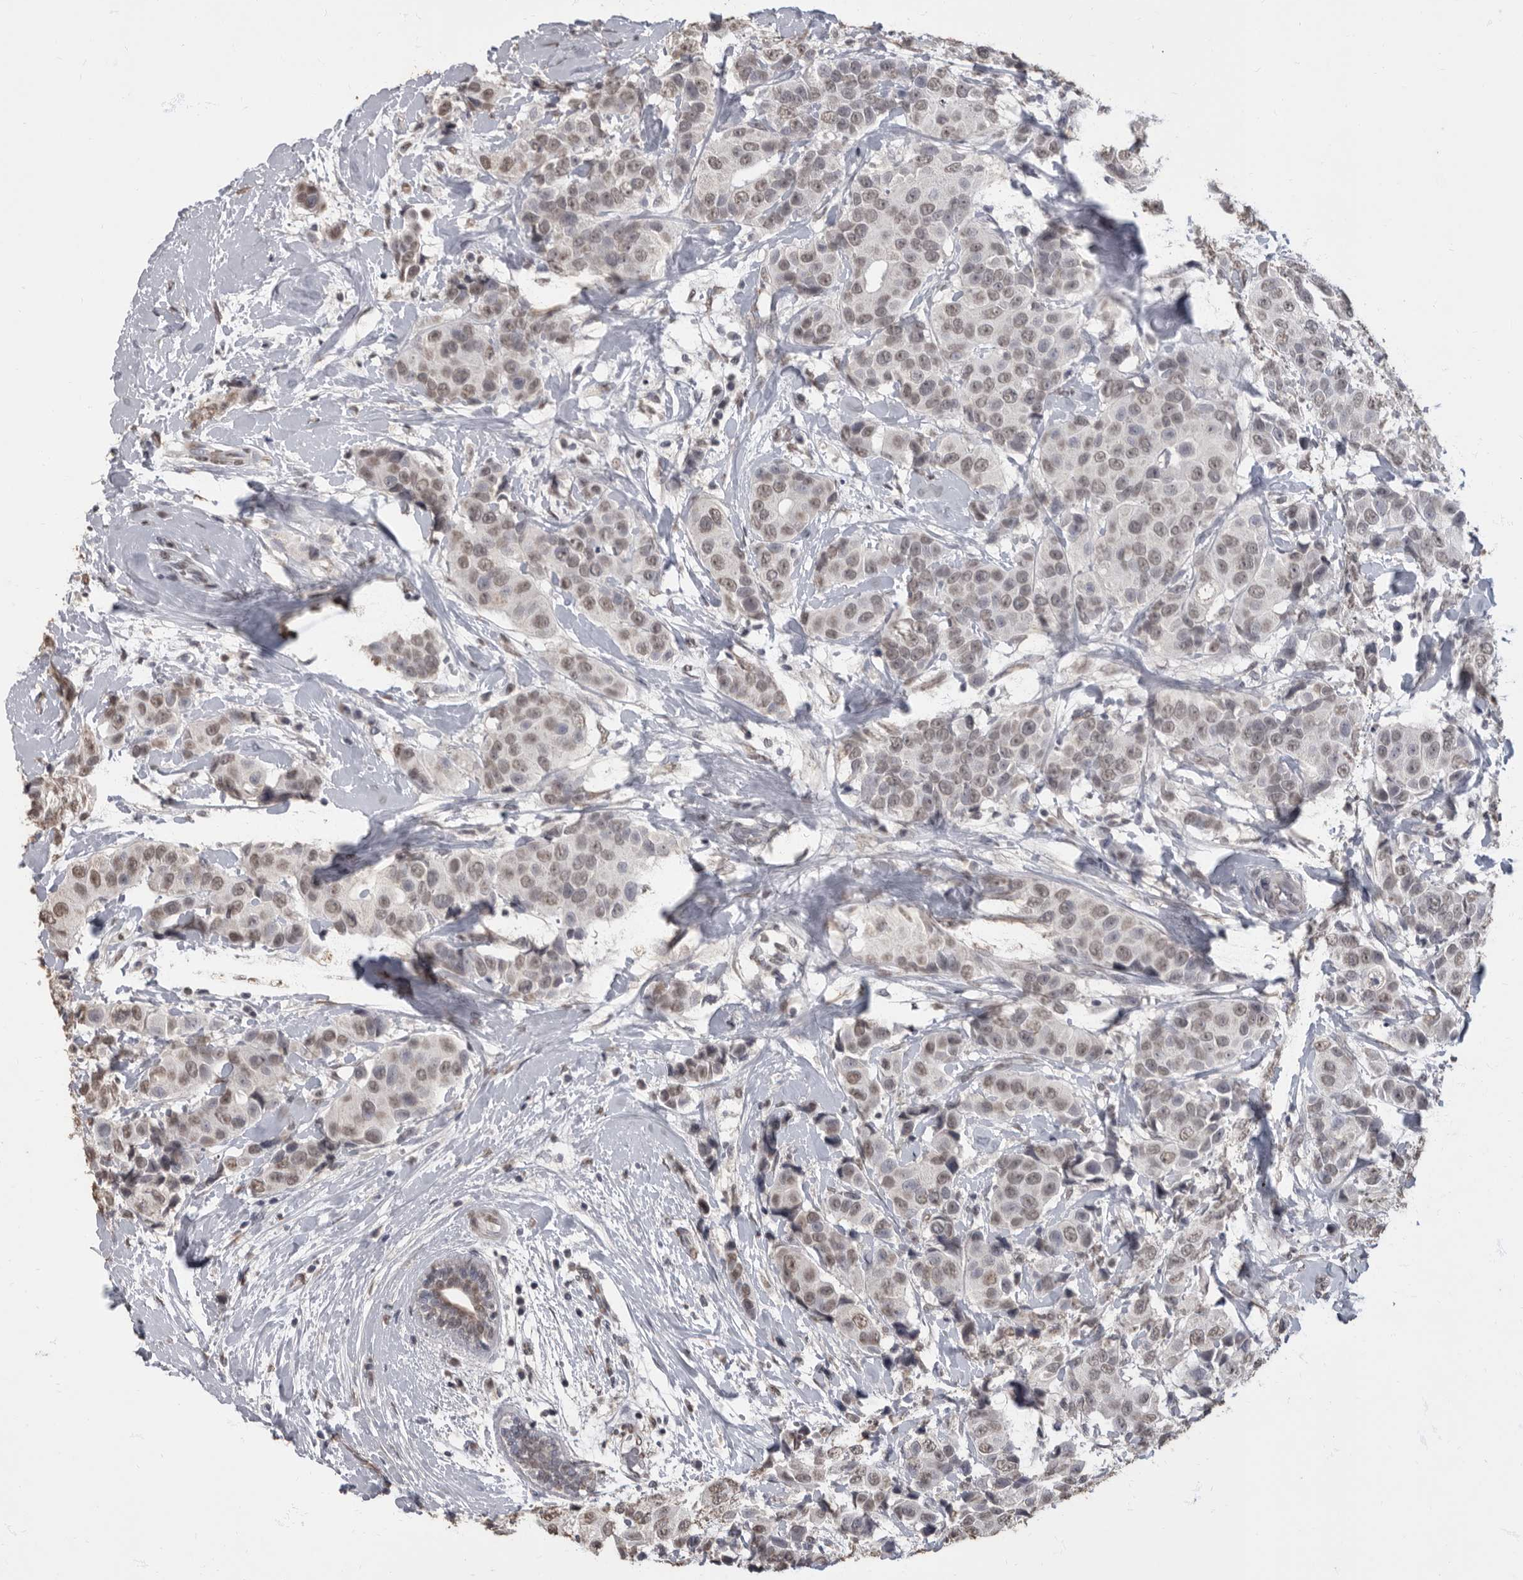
{"staining": {"intensity": "weak", "quantity": ">75%", "location": "nuclear"}, "tissue": "breast cancer", "cell_type": "Tumor cells", "image_type": "cancer", "snomed": [{"axis": "morphology", "description": "Normal tissue, NOS"}, {"axis": "morphology", "description": "Duct carcinoma"}, {"axis": "topography", "description": "Breast"}], "caption": "This is a micrograph of IHC staining of breast cancer (intraductal carcinoma), which shows weak staining in the nuclear of tumor cells.", "gene": "NBL1", "patient": {"sex": "female", "age": 39}}